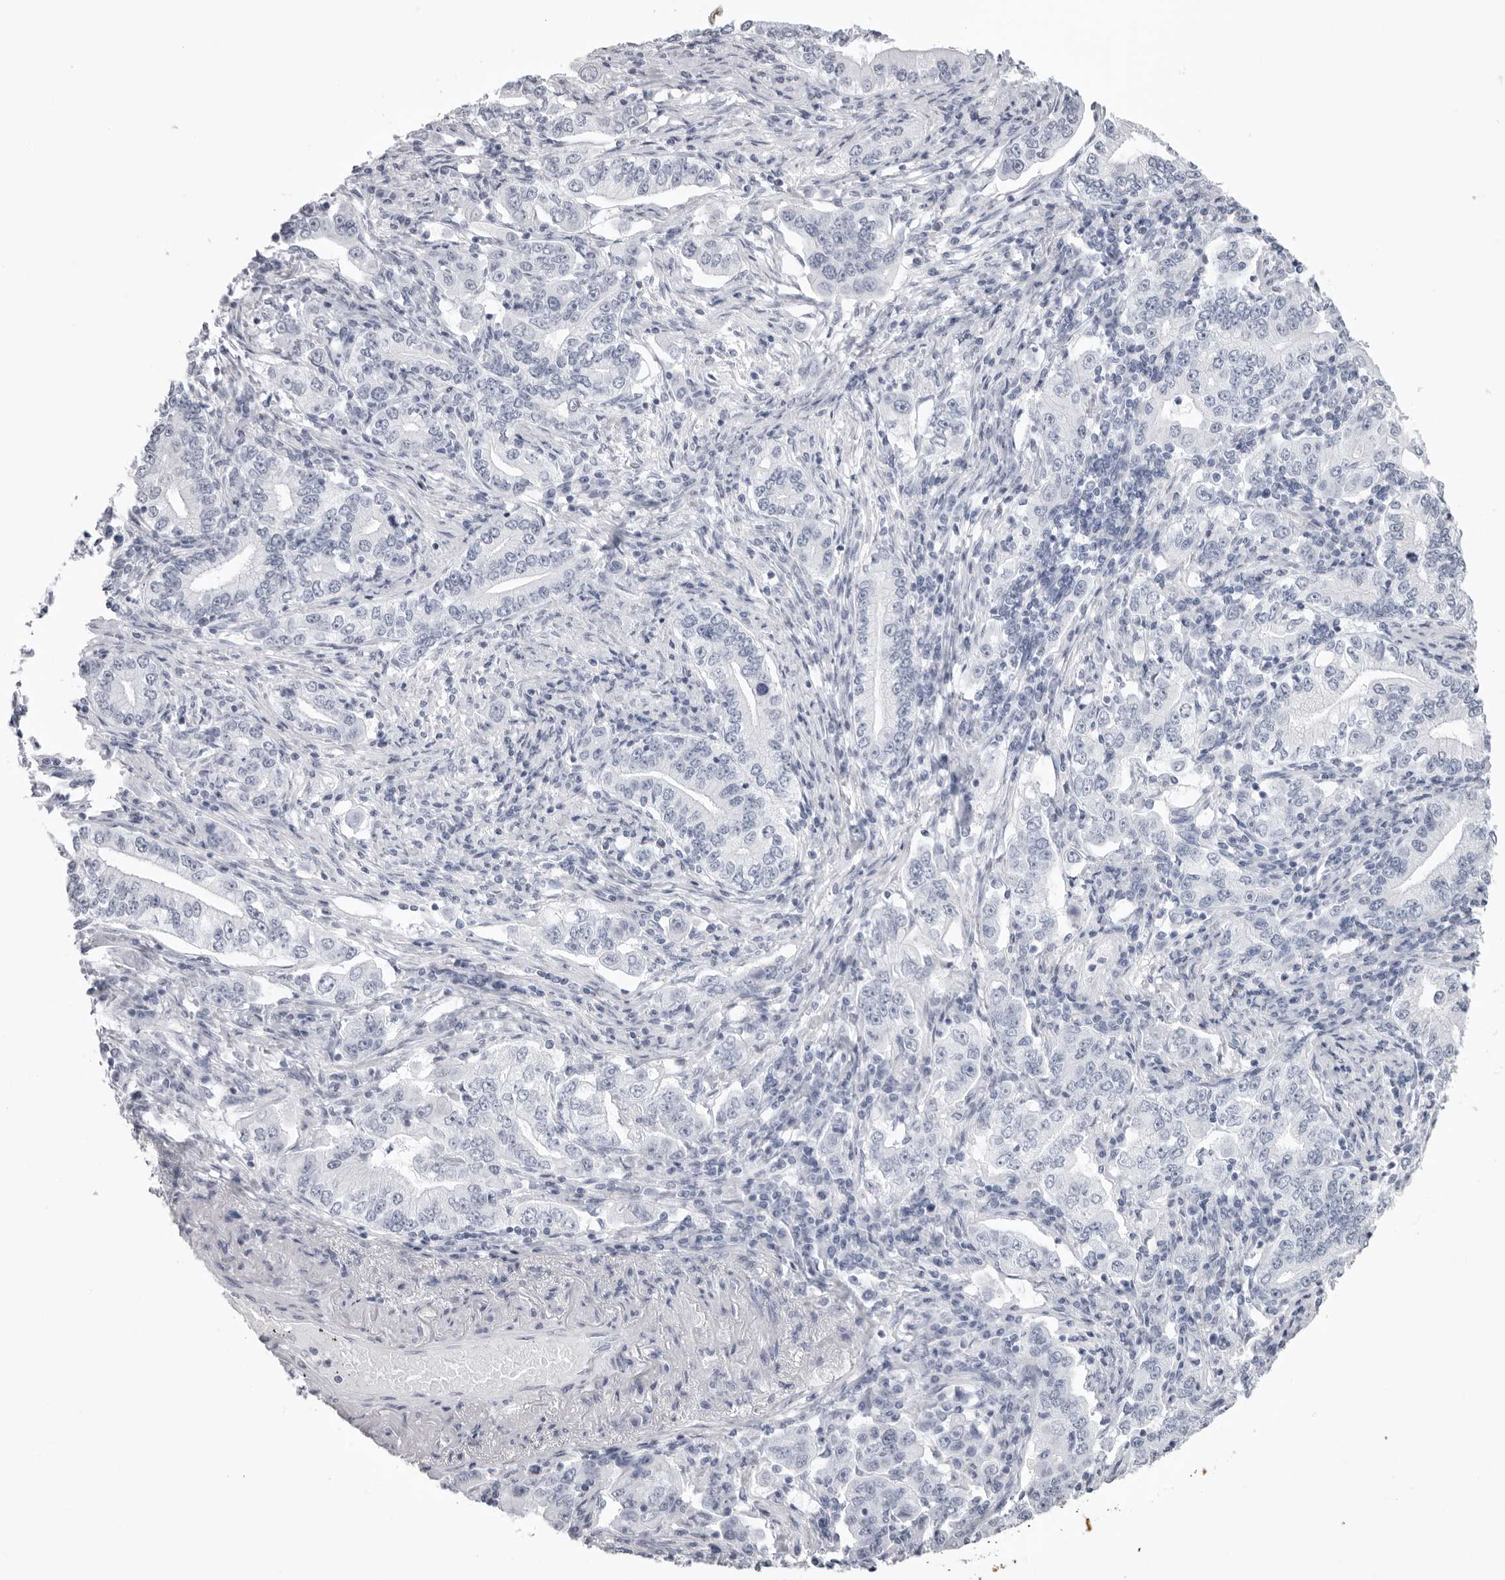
{"staining": {"intensity": "negative", "quantity": "none", "location": "none"}, "tissue": "stomach cancer", "cell_type": "Tumor cells", "image_type": "cancer", "snomed": [{"axis": "morphology", "description": "Adenocarcinoma, NOS"}, {"axis": "topography", "description": "Stomach, lower"}], "caption": "Immunohistochemical staining of human adenocarcinoma (stomach) demonstrates no significant positivity in tumor cells.", "gene": "KLK9", "patient": {"sex": "female", "age": 72}}